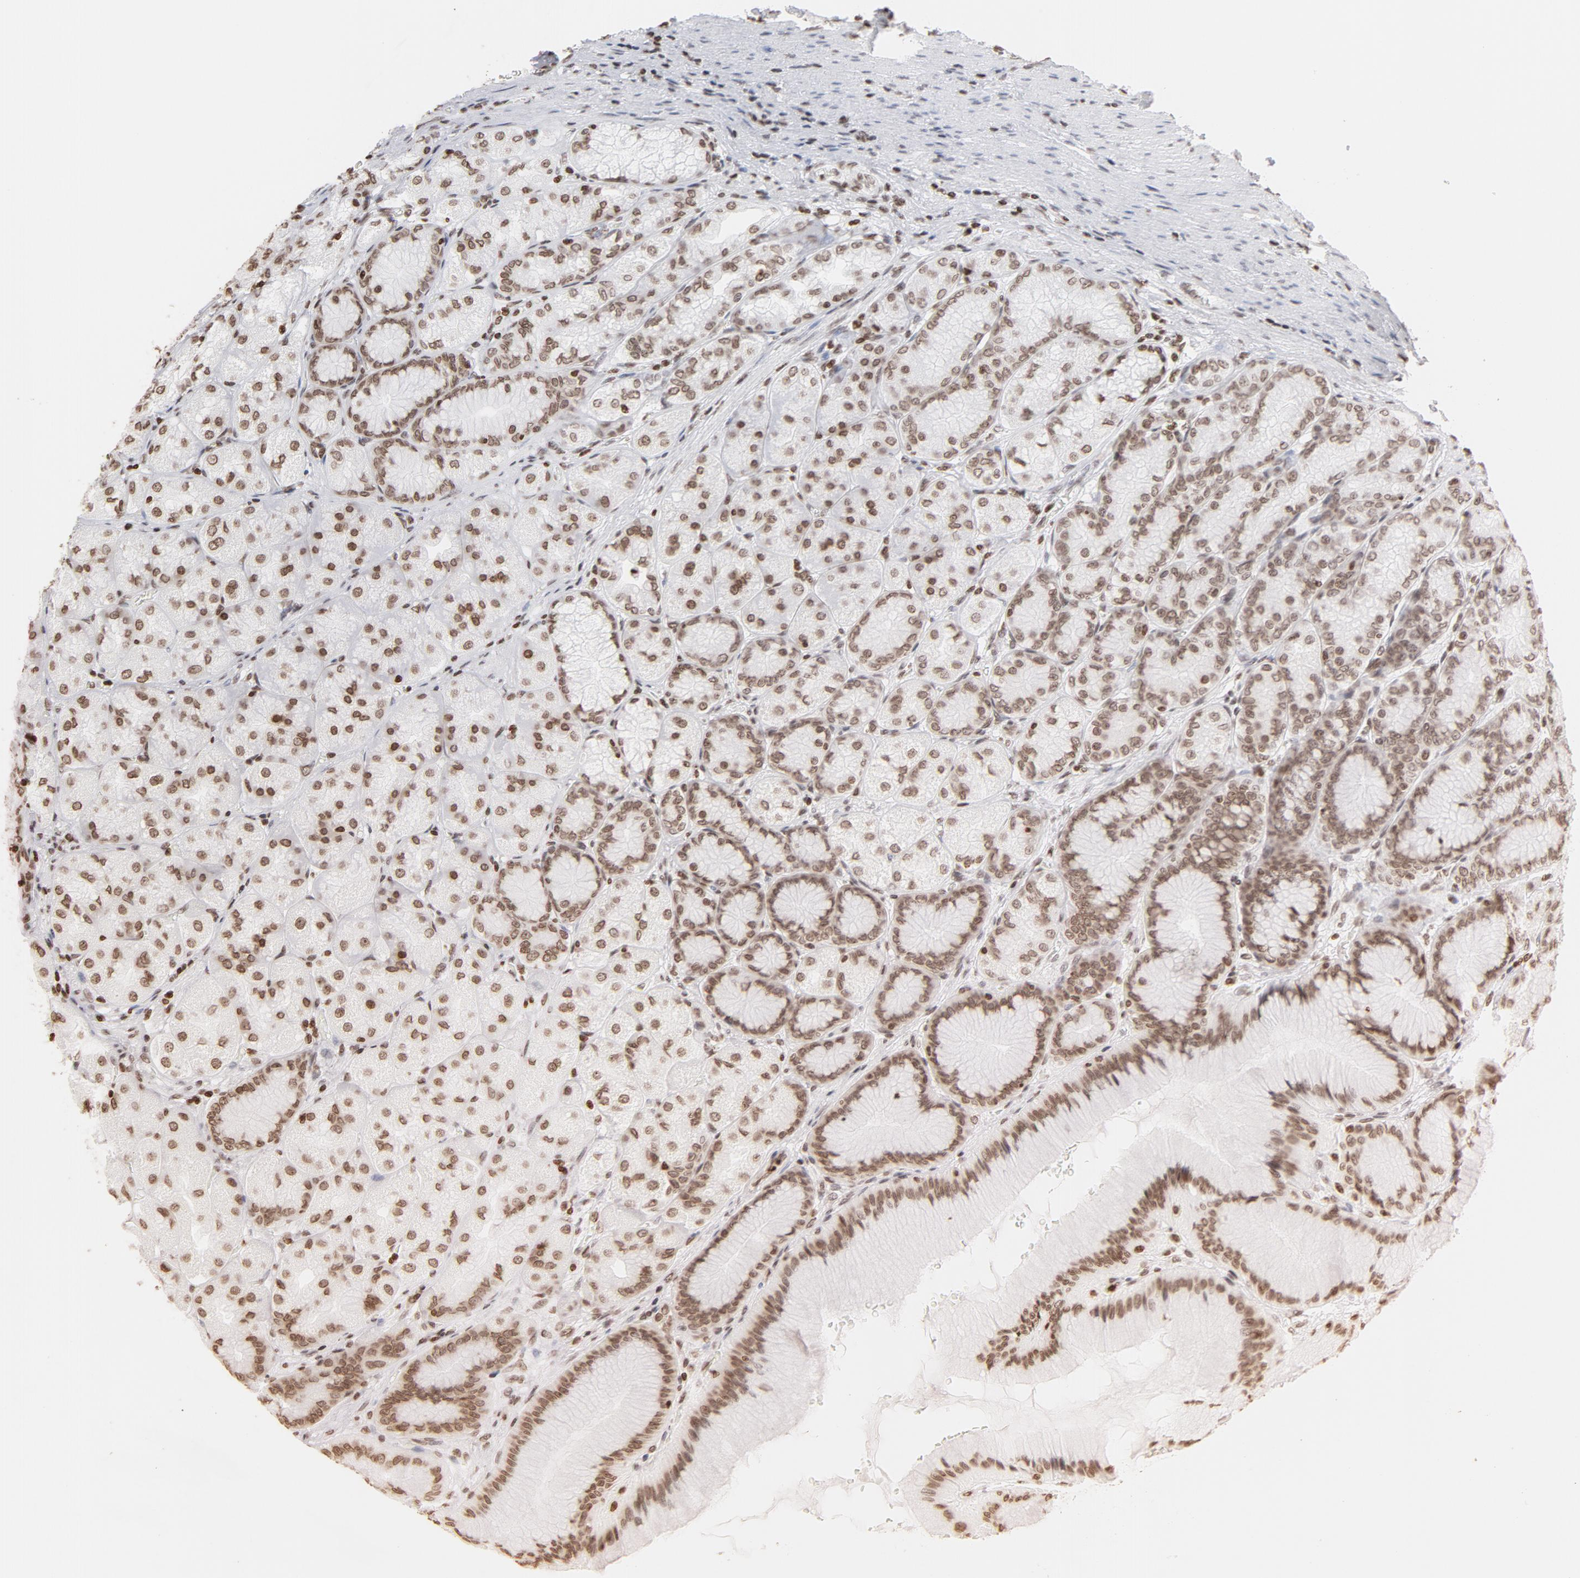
{"staining": {"intensity": "moderate", "quantity": ">75%", "location": "nuclear"}, "tissue": "stomach", "cell_type": "Glandular cells", "image_type": "normal", "snomed": [{"axis": "morphology", "description": "Normal tissue, NOS"}, {"axis": "morphology", "description": "Adenocarcinoma, NOS"}, {"axis": "topography", "description": "Stomach"}, {"axis": "topography", "description": "Stomach, lower"}], "caption": "Protein expression analysis of benign stomach demonstrates moderate nuclear staining in approximately >75% of glandular cells.", "gene": "H2AC12", "patient": {"sex": "female", "age": 65}}